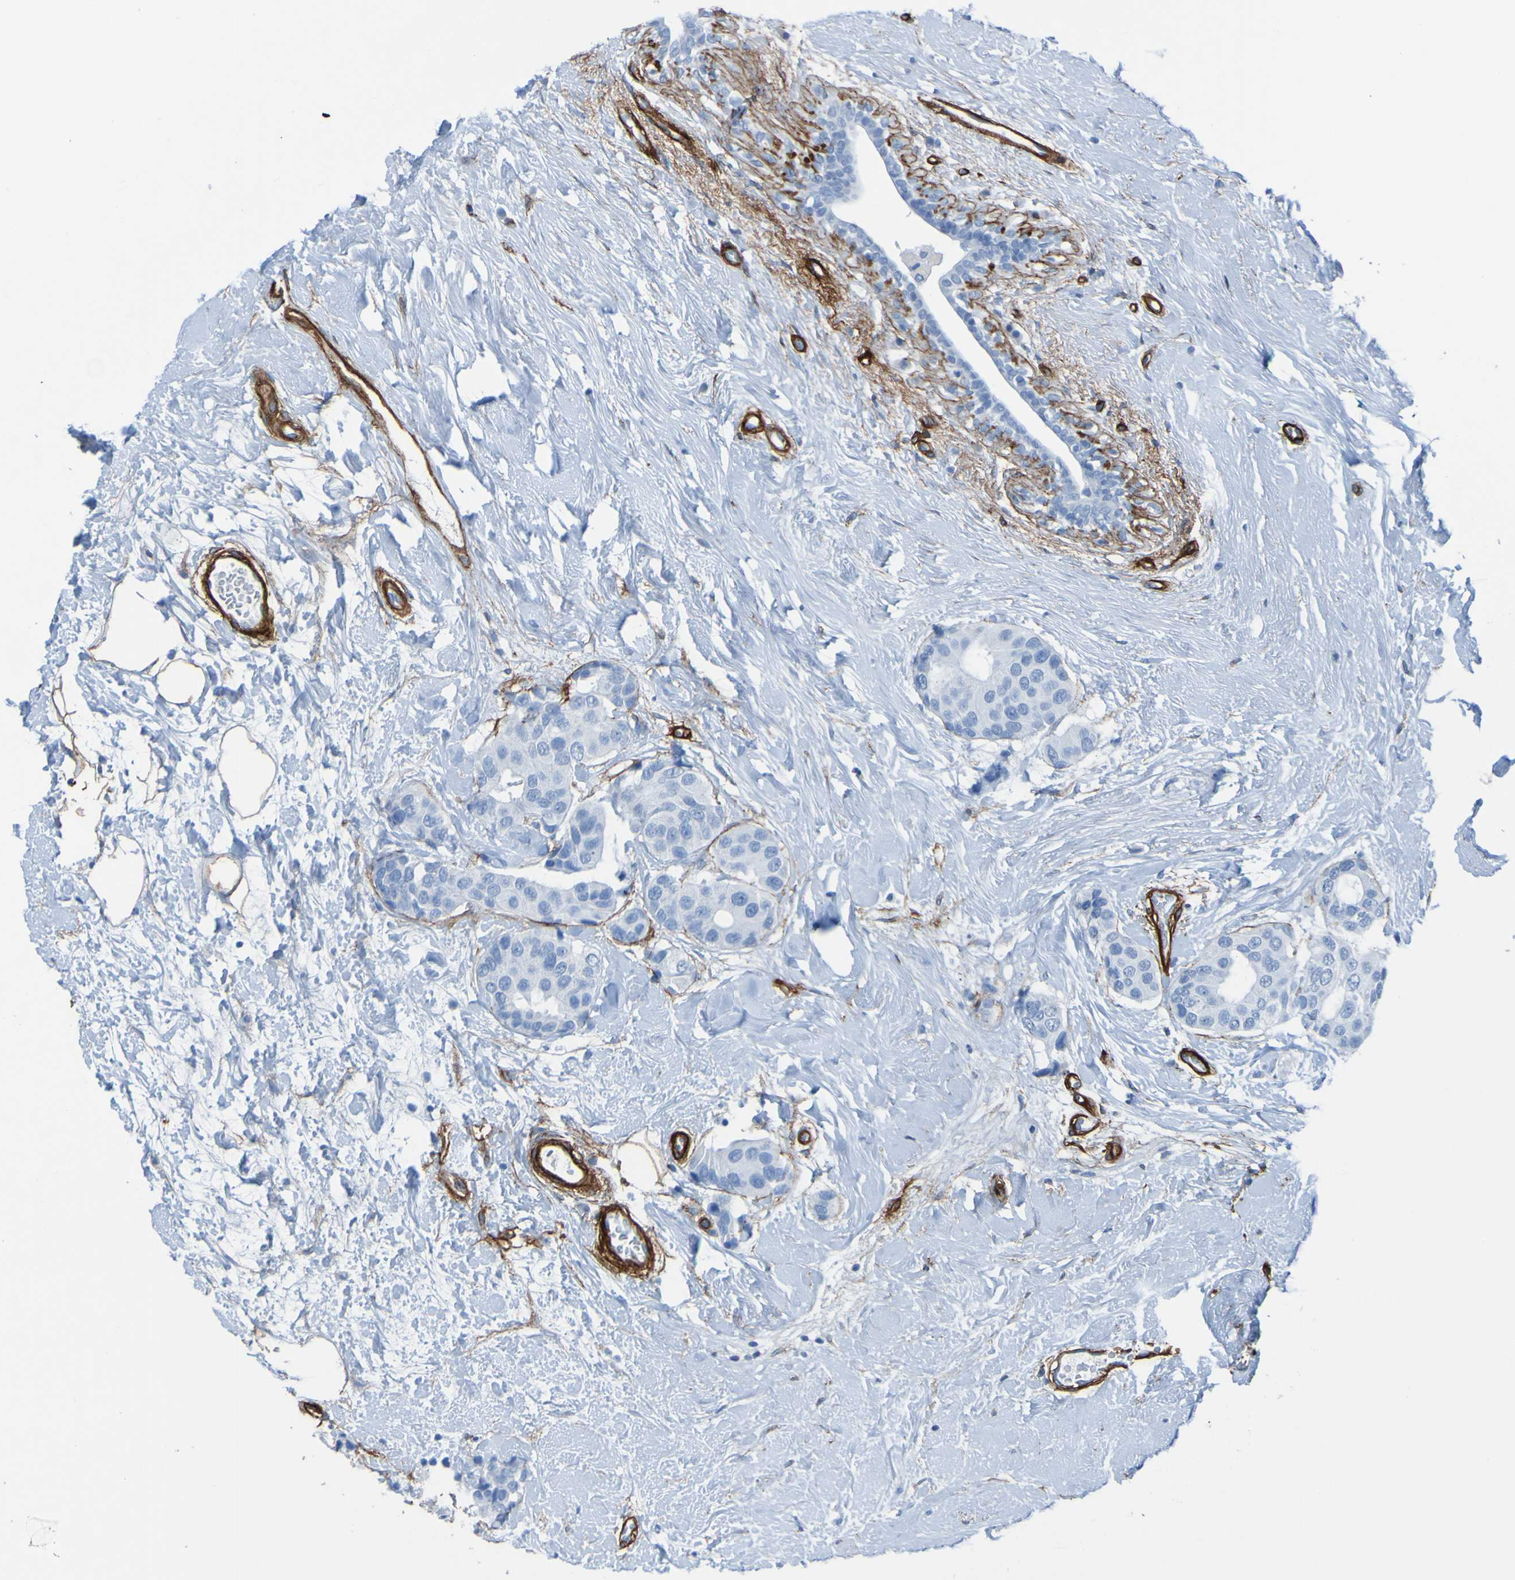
{"staining": {"intensity": "negative", "quantity": "none", "location": "none"}, "tissue": "breast cancer", "cell_type": "Tumor cells", "image_type": "cancer", "snomed": [{"axis": "morphology", "description": "Normal tissue, NOS"}, {"axis": "morphology", "description": "Duct carcinoma"}, {"axis": "topography", "description": "Breast"}], "caption": "Immunohistochemistry image of human invasive ductal carcinoma (breast) stained for a protein (brown), which displays no positivity in tumor cells.", "gene": "COL4A2", "patient": {"sex": "female", "age": 39}}